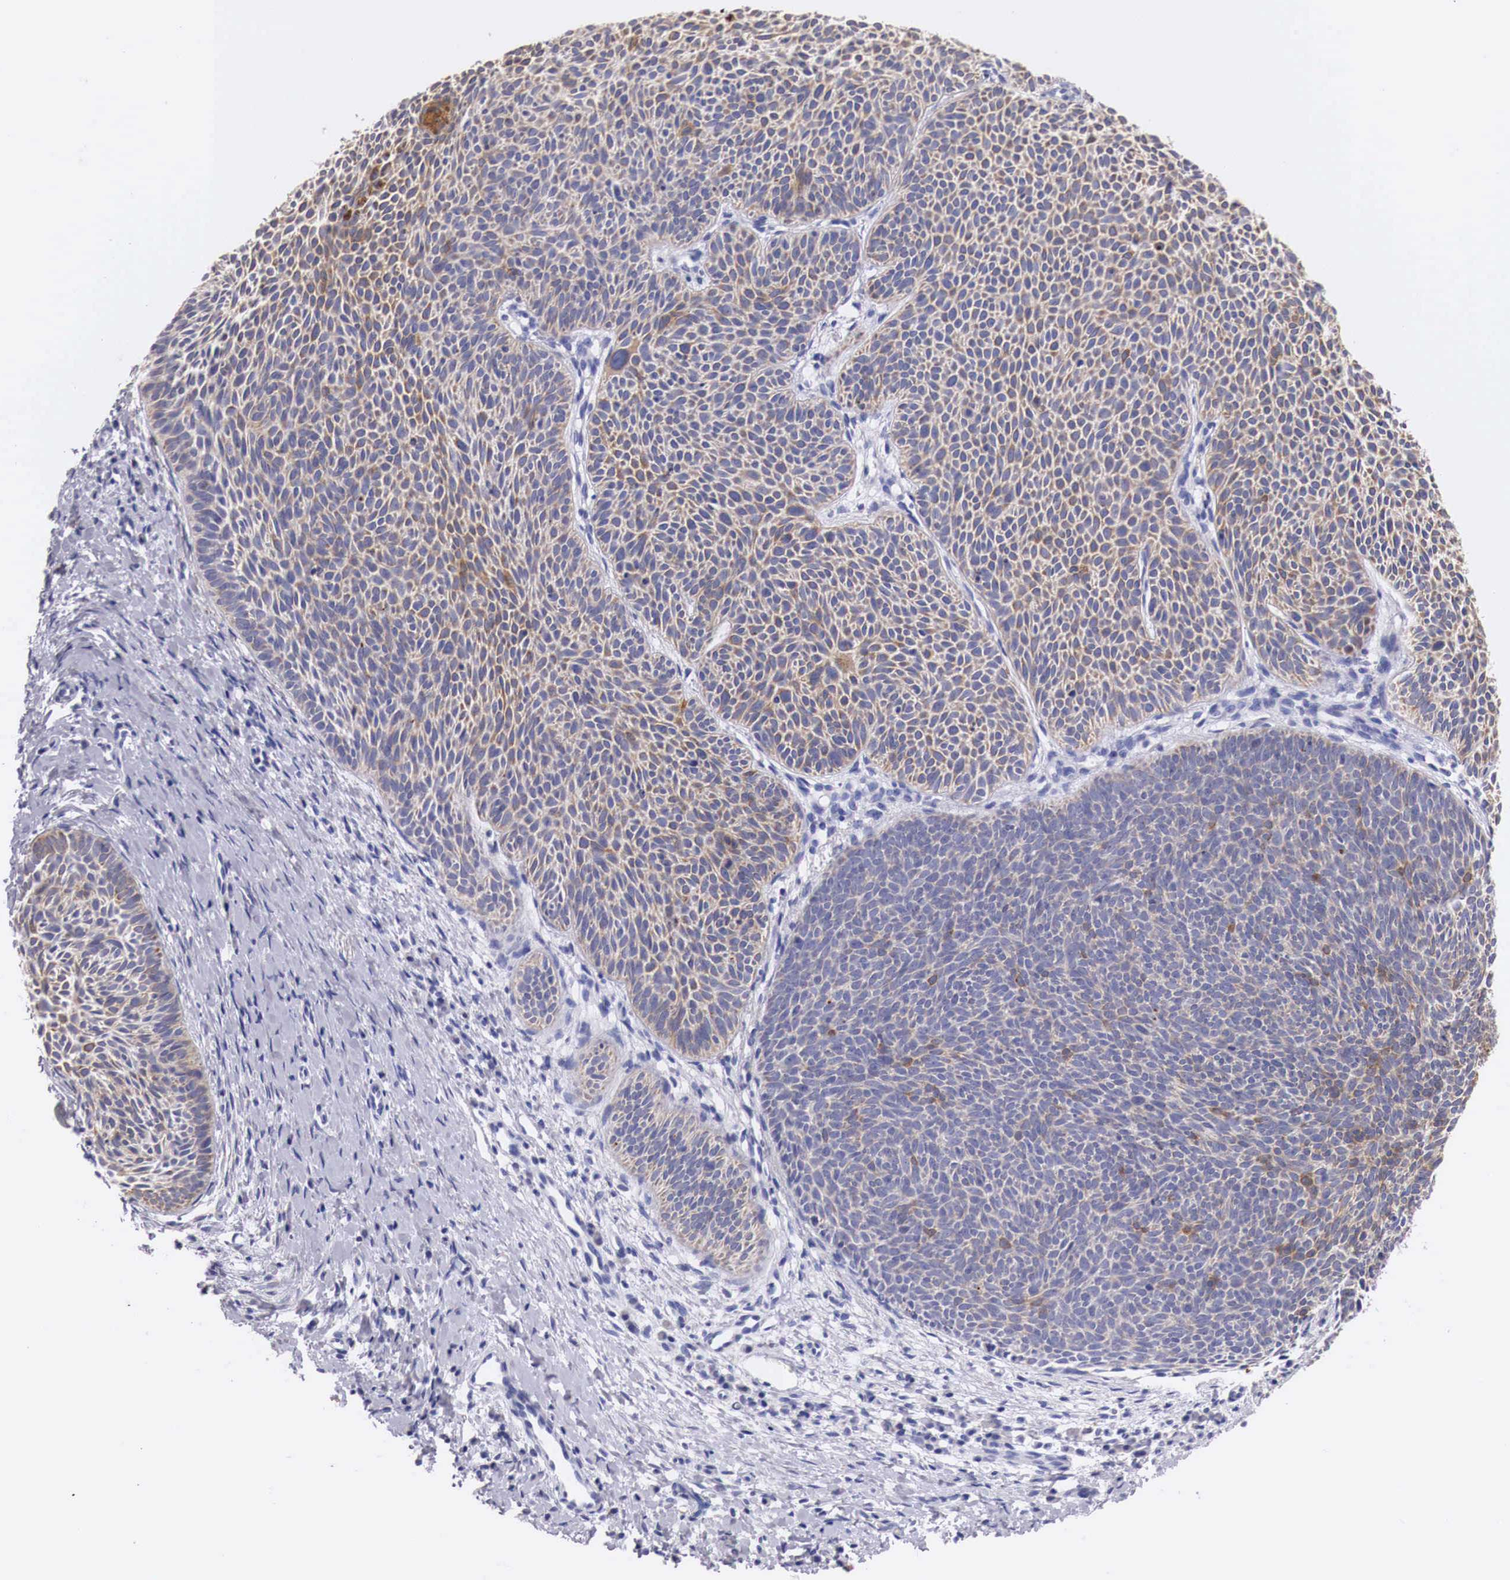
{"staining": {"intensity": "moderate", "quantity": ">75%", "location": "cytoplasmic/membranous"}, "tissue": "skin cancer", "cell_type": "Tumor cells", "image_type": "cancer", "snomed": [{"axis": "morphology", "description": "Basal cell carcinoma"}, {"axis": "topography", "description": "Skin"}], "caption": "Skin cancer stained with a protein marker demonstrates moderate staining in tumor cells.", "gene": "NREP", "patient": {"sex": "male", "age": 84}}